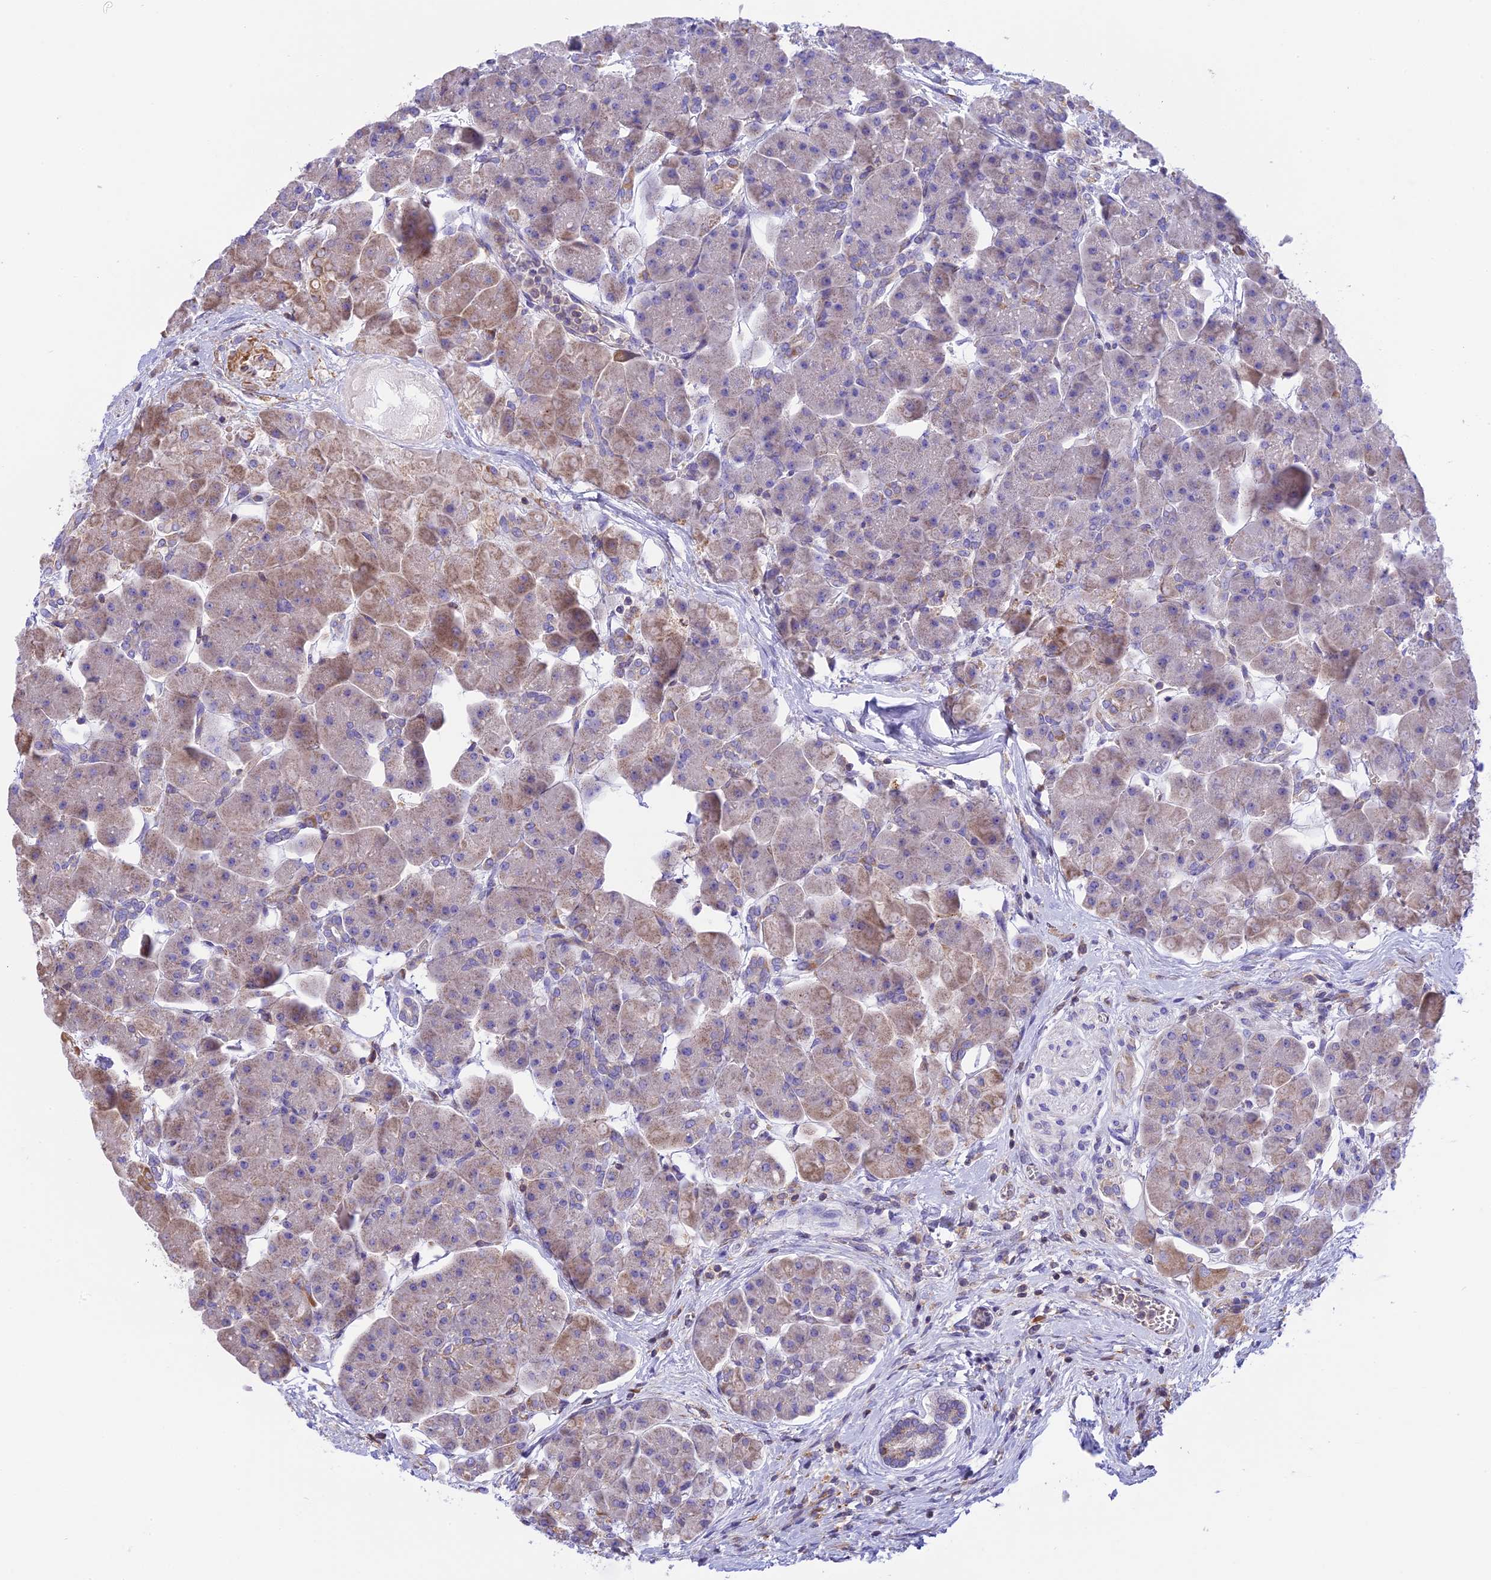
{"staining": {"intensity": "weak", "quantity": "25%-75%", "location": "cytoplasmic/membranous"}, "tissue": "pancreas", "cell_type": "Exocrine glandular cells", "image_type": "normal", "snomed": [{"axis": "morphology", "description": "Normal tissue, NOS"}, {"axis": "topography", "description": "Pancreas"}], "caption": "Immunohistochemical staining of unremarkable human pancreas displays weak cytoplasmic/membranous protein staining in approximately 25%-75% of exocrine glandular cells.", "gene": "CORO7", "patient": {"sex": "male", "age": 66}}